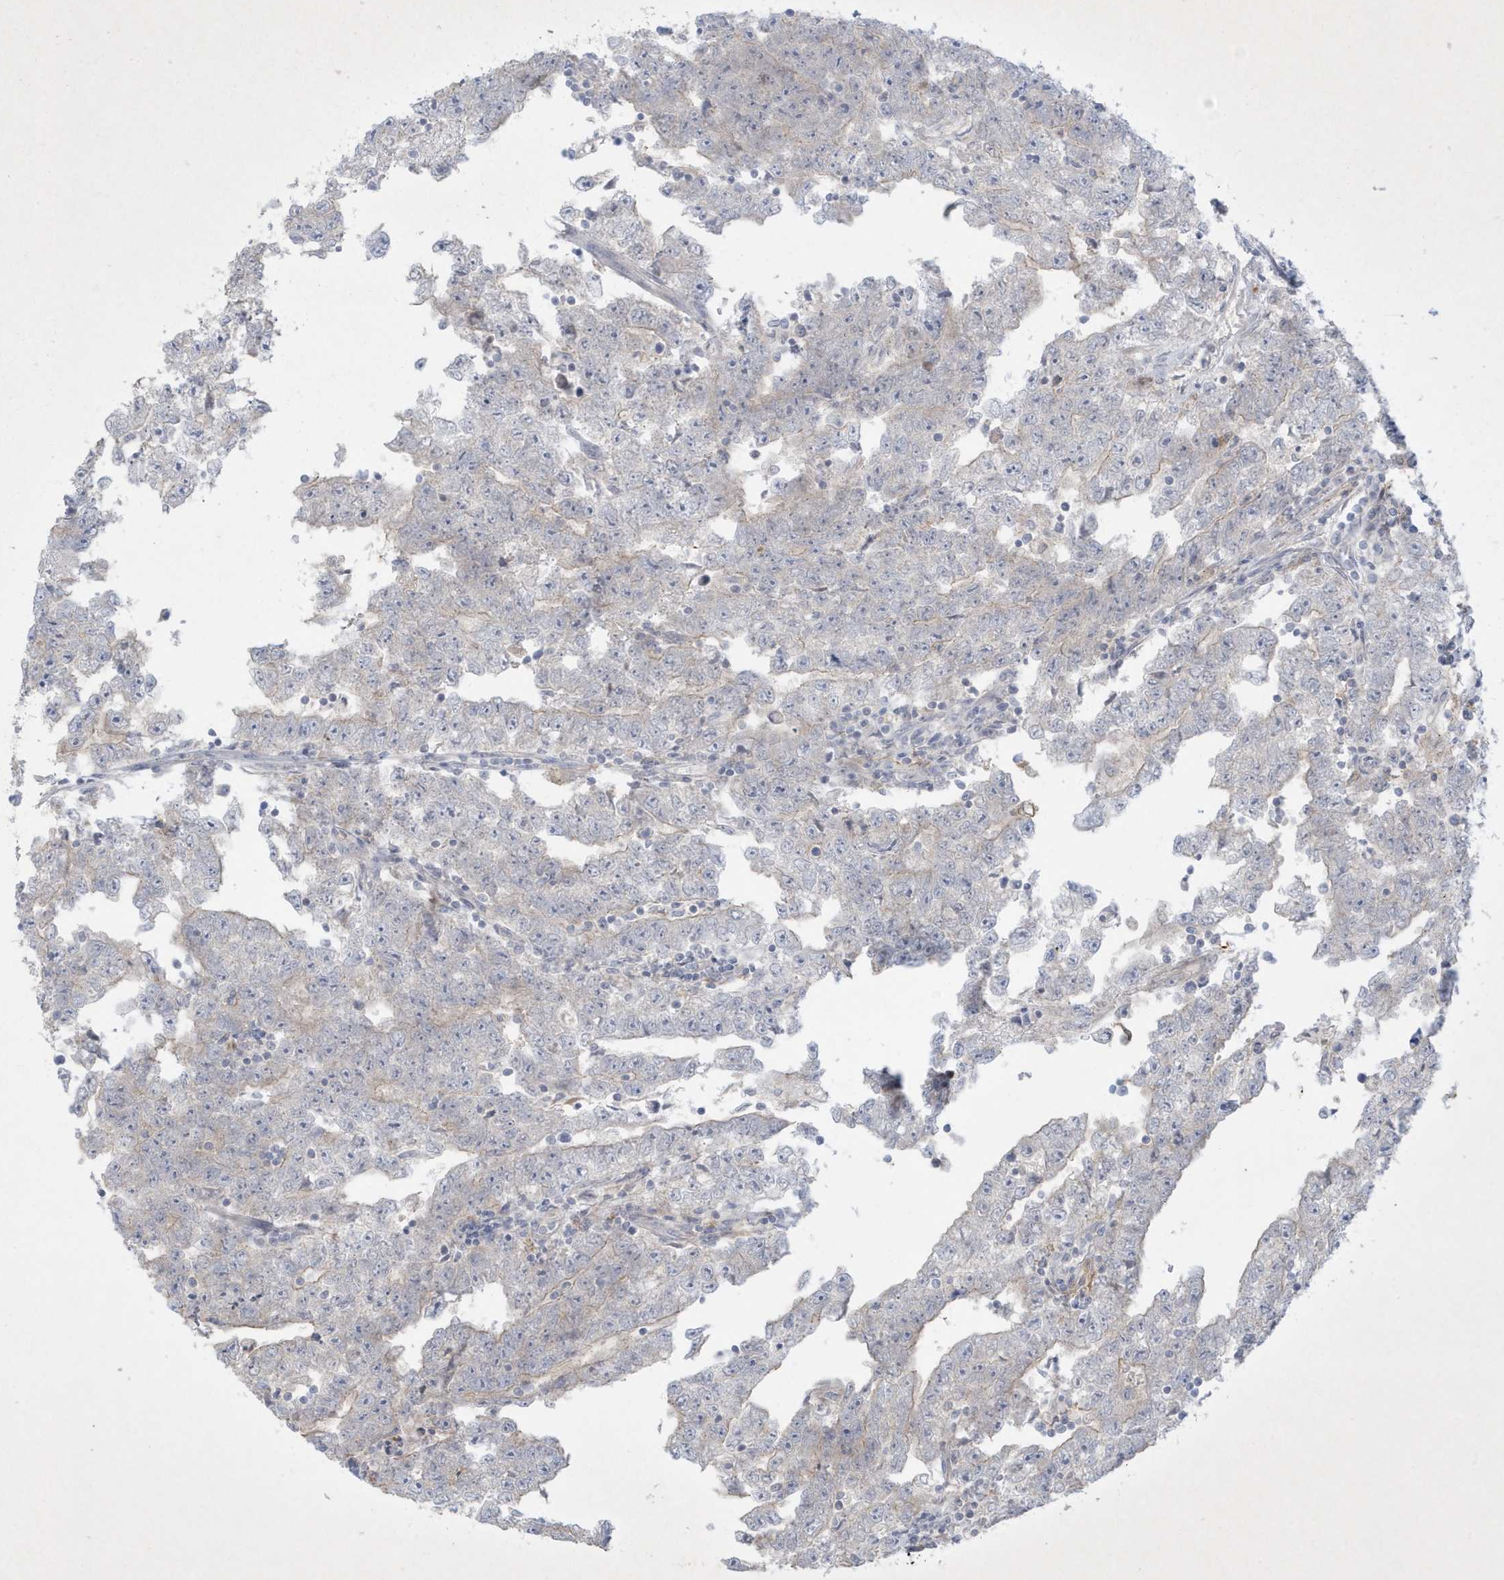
{"staining": {"intensity": "negative", "quantity": "none", "location": "none"}, "tissue": "testis cancer", "cell_type": "Tumor cells", "image_type": "cancer", "snomed": [{"axis": "morphology", "description": "Carcinoma, Embryonal, NOS"}, {"axis": "topography", "description": "Testis"}], "caption": "An image of human embryonal carcinoma (testis) is negative for staining in tumor cells.", "gene": "CCDC24", "patient": {"sex": "male", "age": 25}}